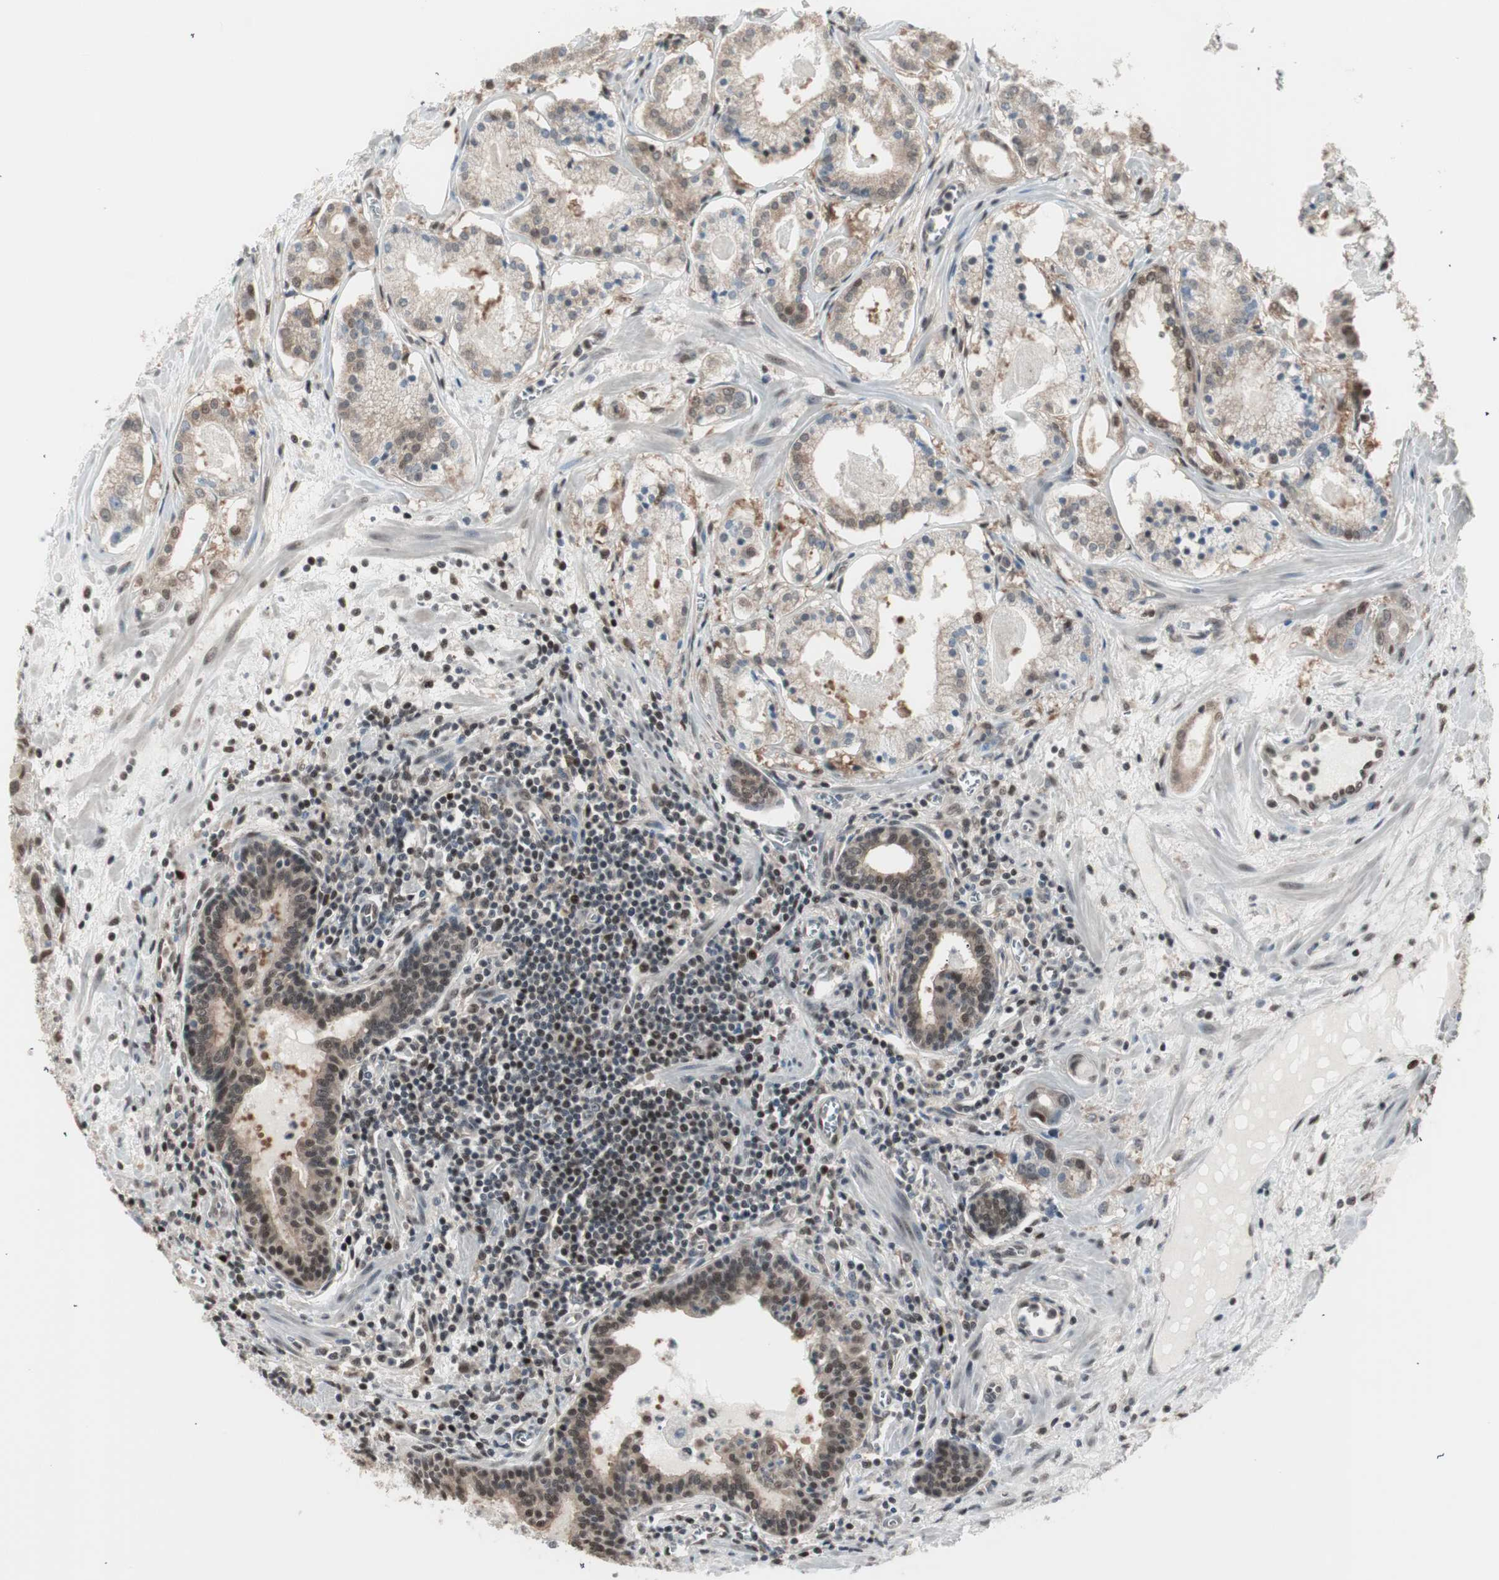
{"staining": {"intensity": "moderate", "quantity": ">75%", "location": "cytoplasmic/membranous,nuclear"}, "tissue": "prostate cancer", "cell_type": "Tumor cells", "image_type": "cancer", "snomed": [{"axis": "morphology", "description": "Adenocarcinoma, Low grade"}, {"axis": "topography", "description": "Prostate"}], "caption": "Adenocarcinoma (low-grade) (prostate) stained for a protein reveals moderate cytoplasmic/membranous and nuclear positivity in tumor cells. (Brightfield microscopy of DAB IHC at high magnification).", "gene": "LONP2", "patient": {"sex": "male", "age": 59}}